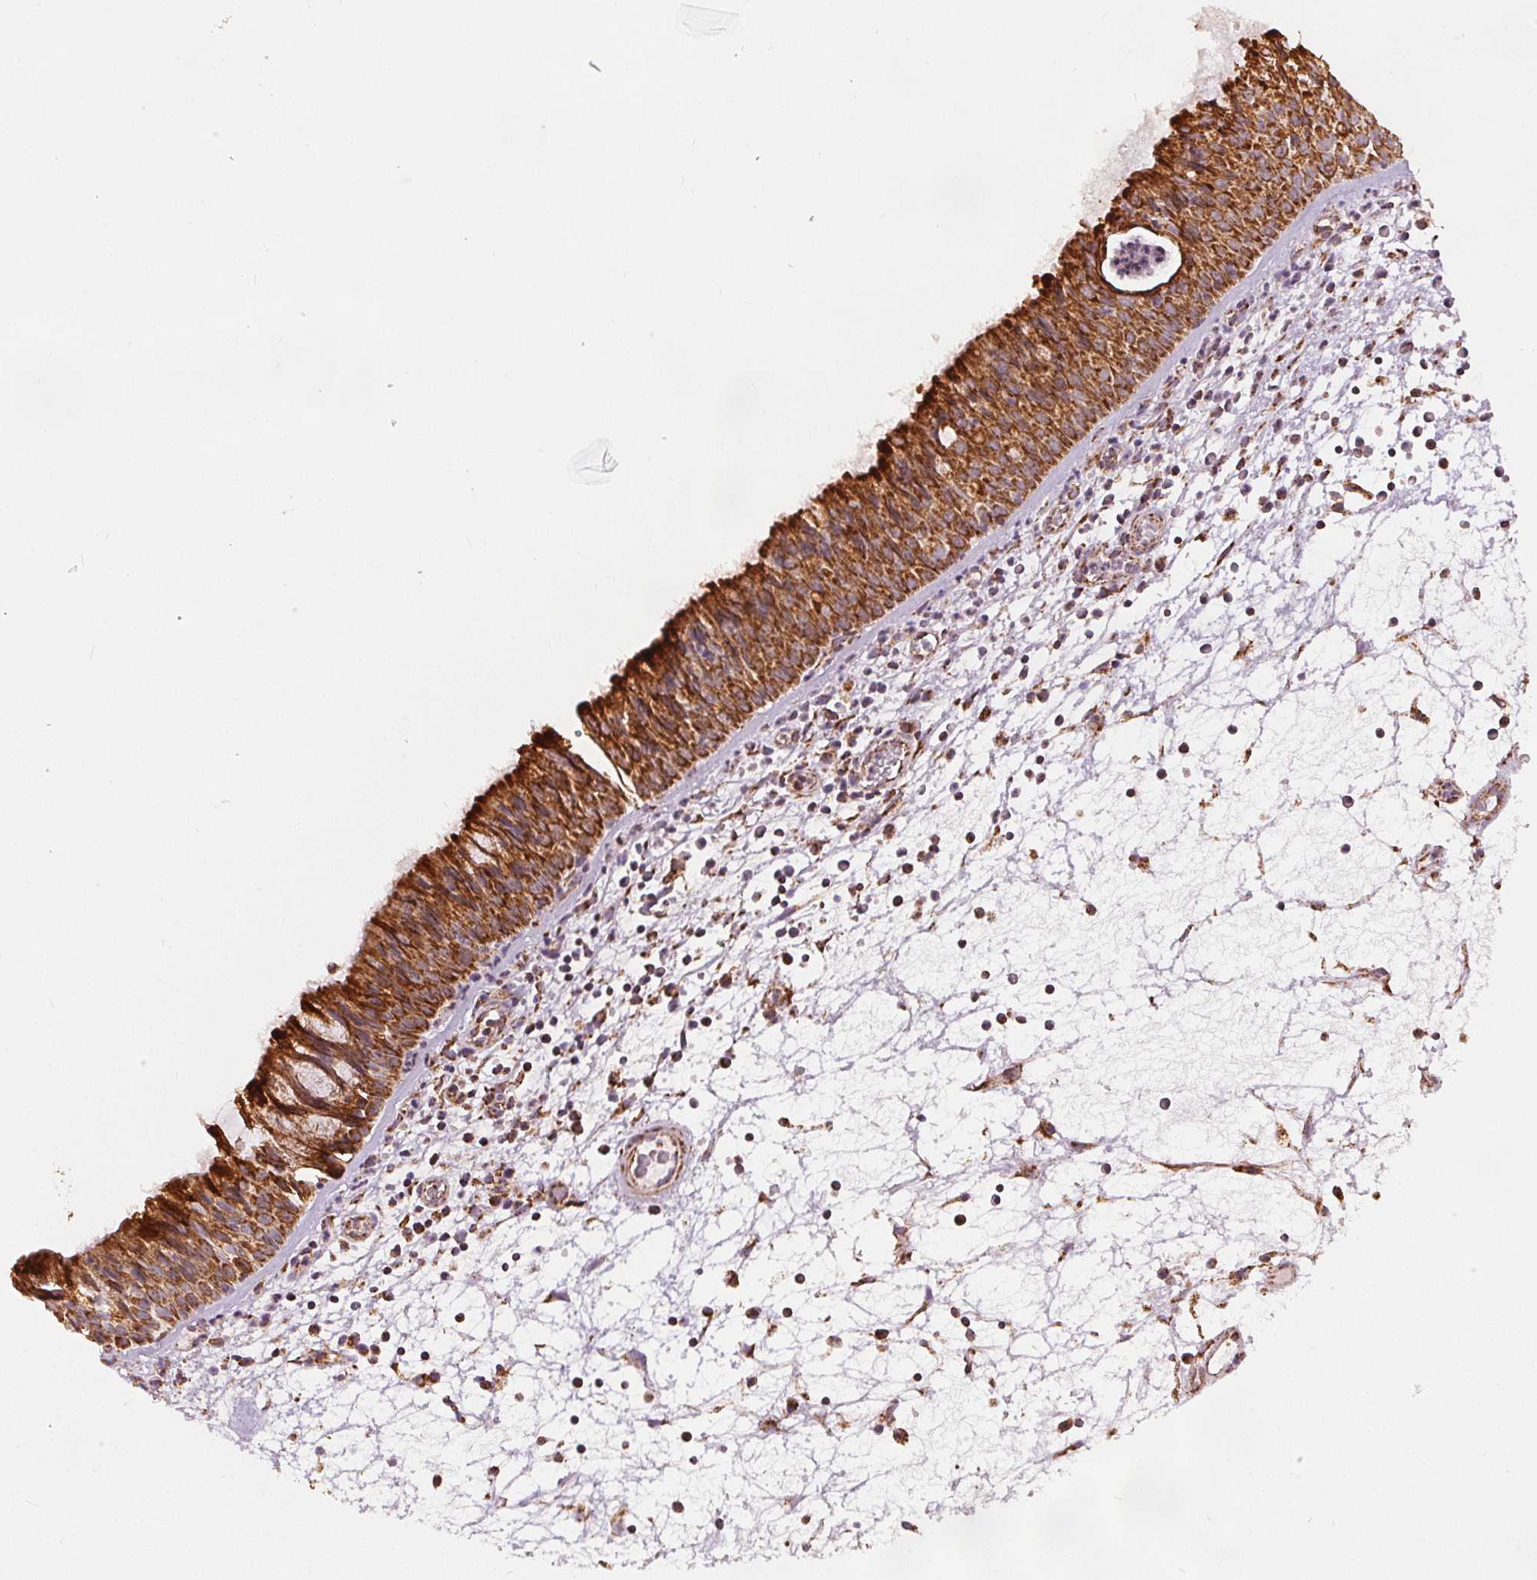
{"staining": {"intensity": "strong", "quantity": ">75%", "location": "cytoplasmic/membranous"}, "tissue": "nasopharynx", "cell_type": "Respiratory epithelial cells", "image_type": "normal", "snomed": [{"axis": "morphology", "description": "Normal tissue, NOS"}, {"axis": "topography", "description": "Nasopharynx"}], "caption": "About >75% of respiratory epithelial cells in normal nasopharynx exhibit strong cytoplasmic/membranous protein expression as visualized by brown immunohistochemical staining.", "gene": "SDHB", "patient": {"sex": "male", "age": 67}}